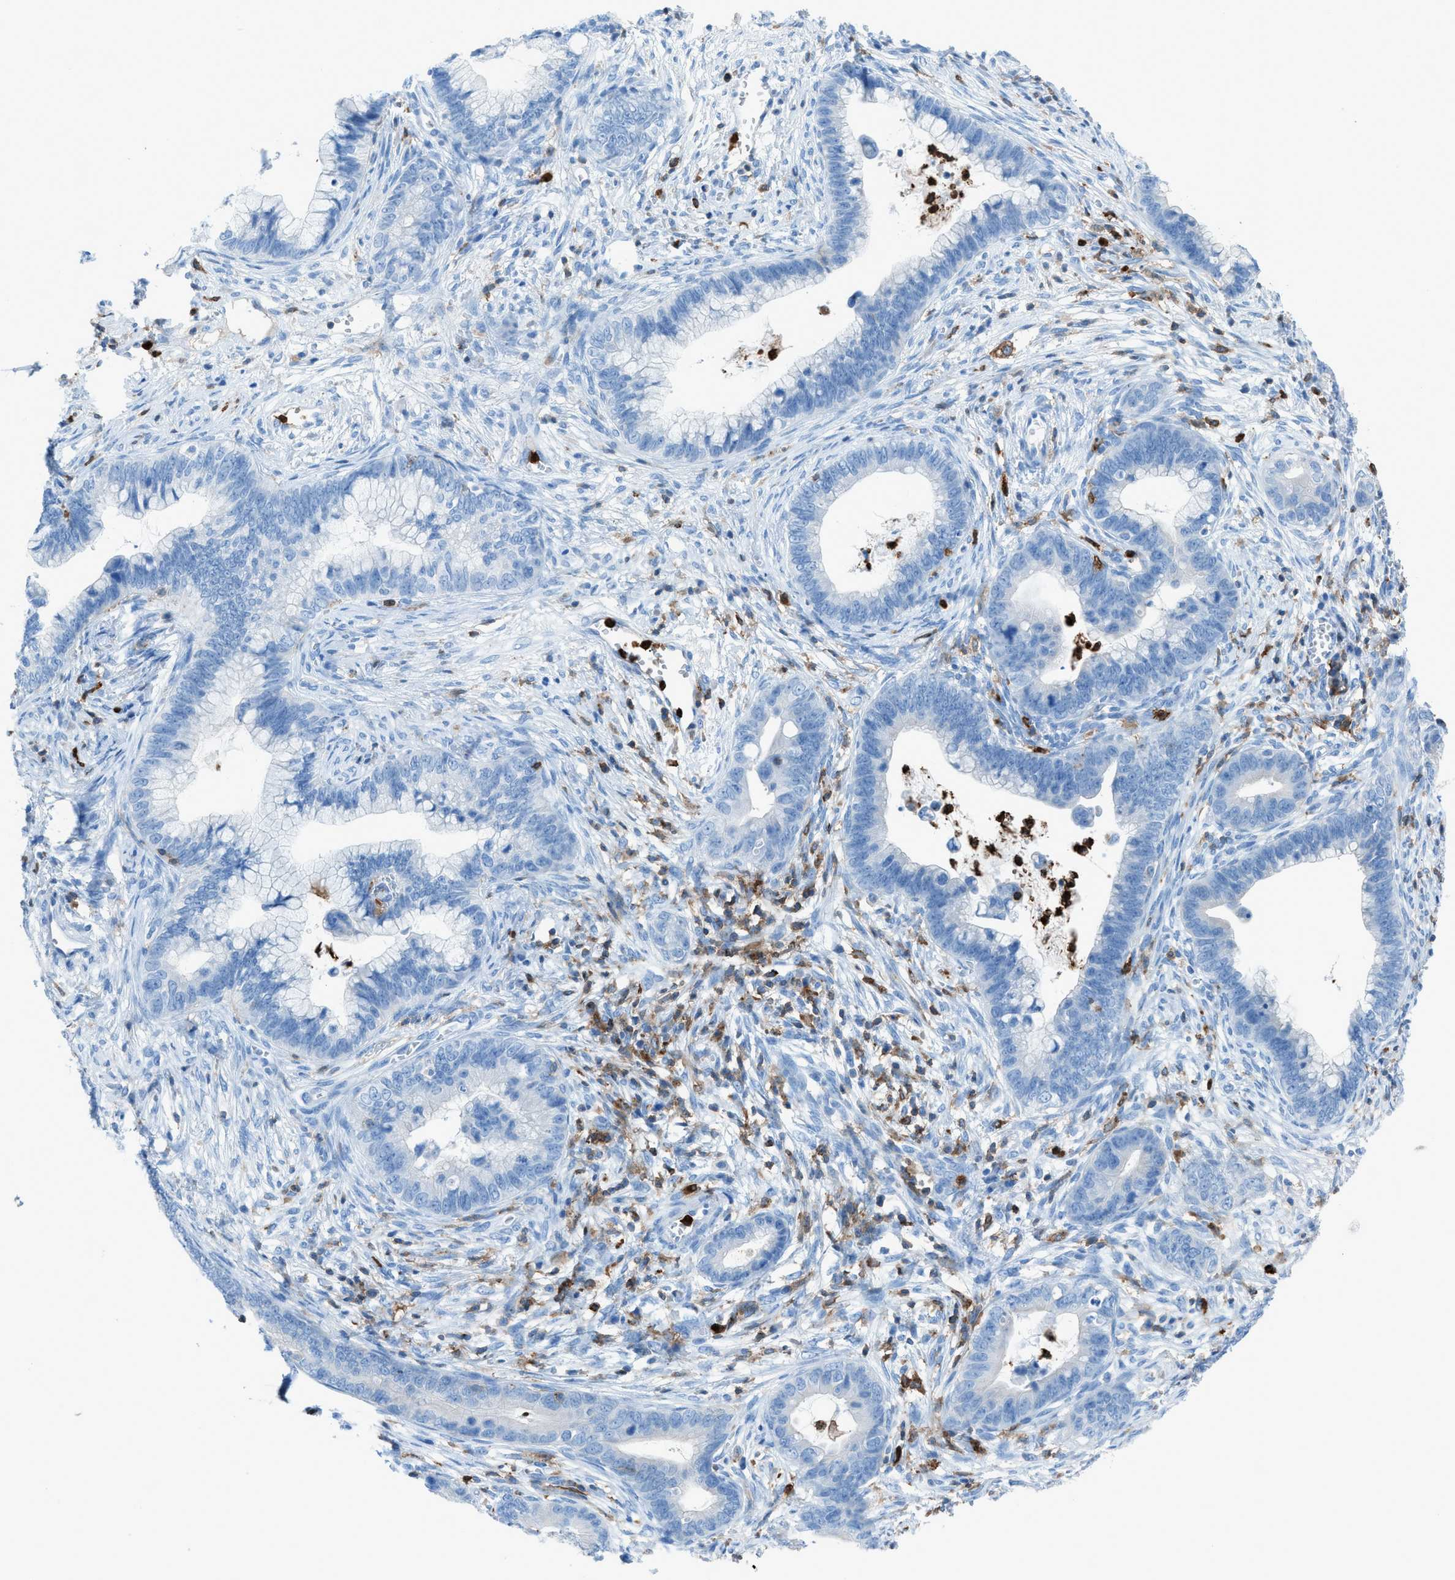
{"staining": {"intensity": "negative", "quantity": "none", "location": "none"}, "tissue": "cervical cancer", "cell_type": "Tumor cells", "image_type": "cancer", "snomed": [{"axis": "morphology", "description": "Adenocarcinoma, NOS"}, {"axis": "topography", "description": "Cervix"}], "caption": "Immunohistochemical staining of cervical cancer (adenocarcinoma) displays no significant positivity in tumor cells.", "gene": "ITGB2", "patient": {"sex": "female", "age": 44}}